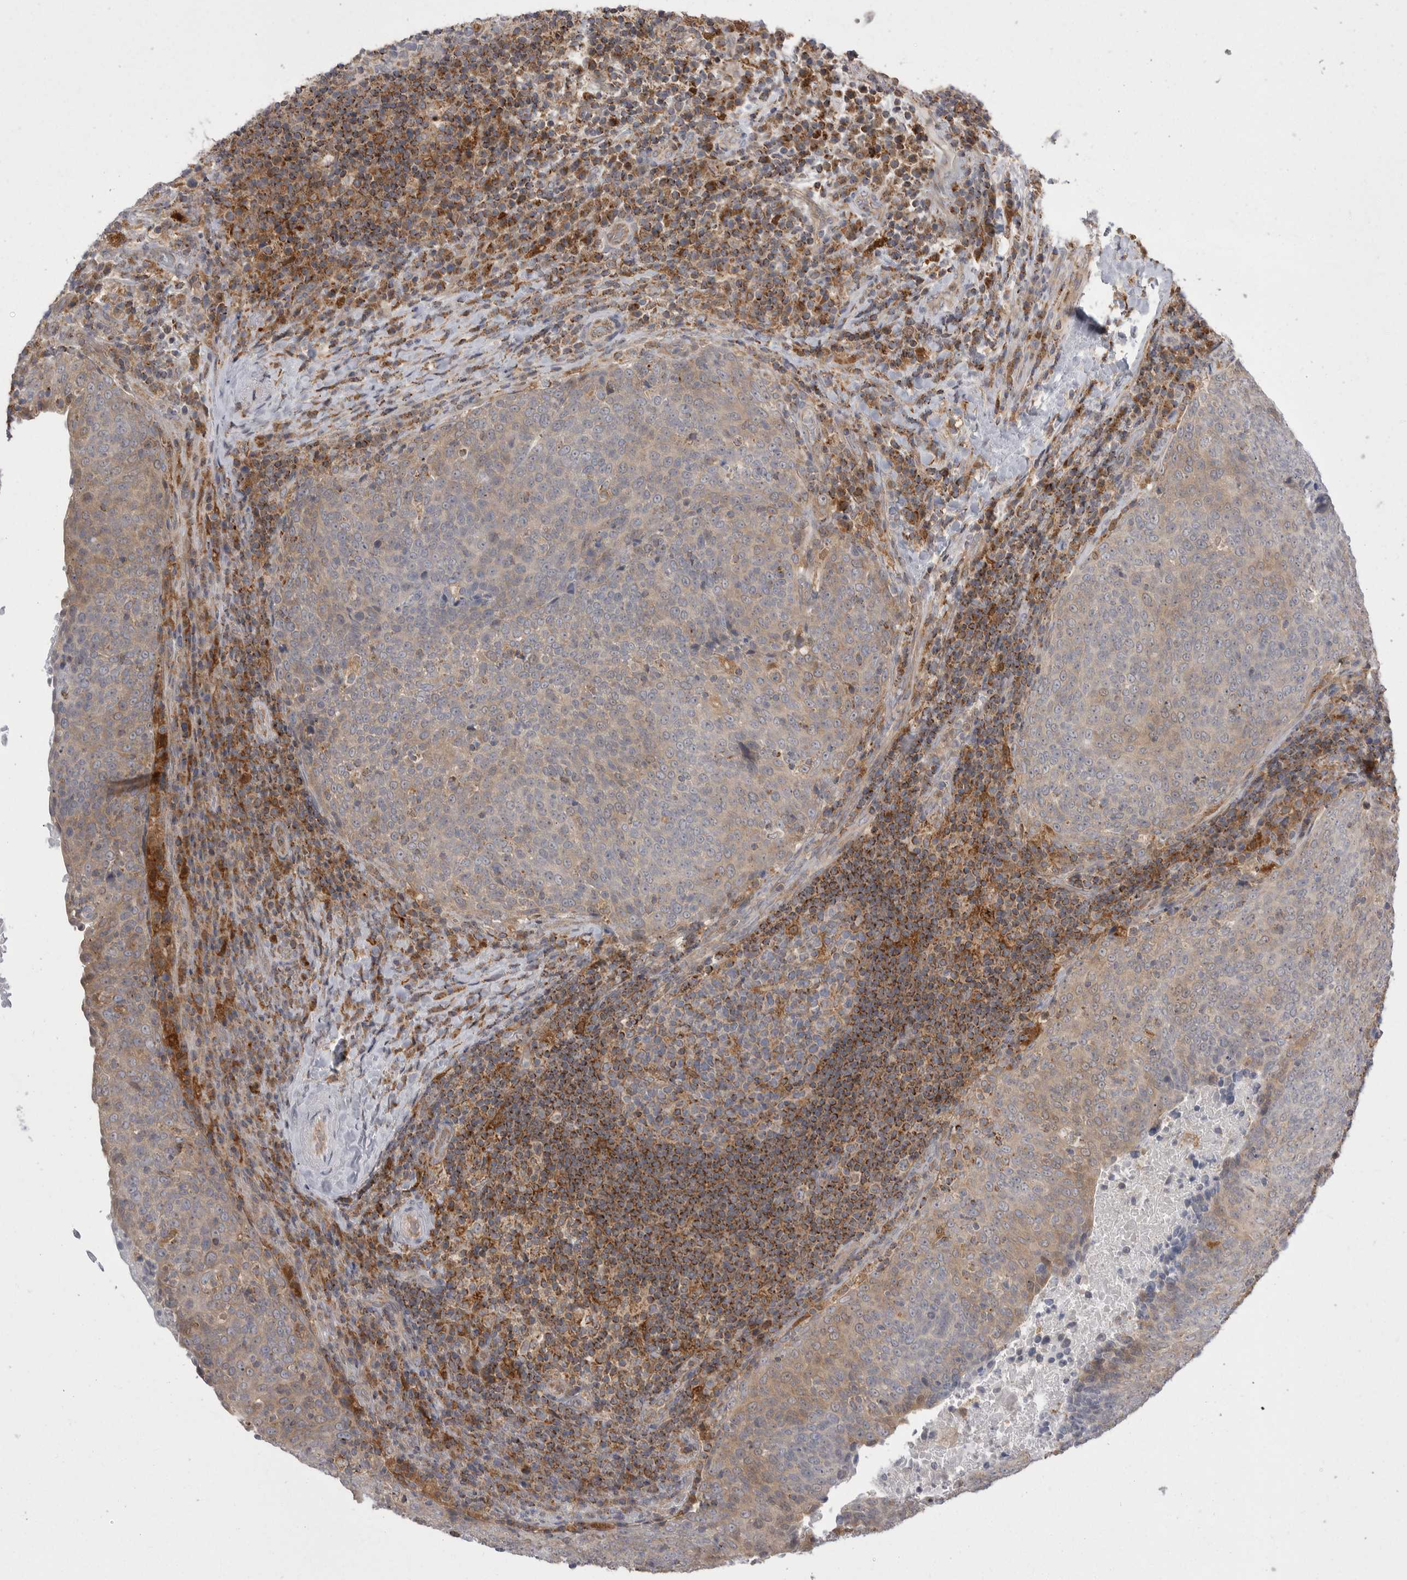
{"staining": {"intensity": "moderate", "quantity": "25%-75%", "location": "cytoplasmic/membranous"}, "tissue": "head and neck cancer", "cell_type": "Tumor cells", "image_type": "cancer", "snomed": [{"axis": "morphology", "description": "Squamous cell carcinoma, NOS"}, {"axis": "morphology", "description": "Squamous cell carcinoma, metastatic, NOS"}, {"axis": "topography", "description": "Lymph node"}, {"axis": "topography", "description": "Head-Neck"}], "caption": "Moderate cytoplasmic/membranous staining for a protein is appreciated in approximately 25%-75% of tumor cells of head and neck cancer using immunohistochemistry (IHC).", "gene": "KYAT3", "patient": {"sex": "male", "age": 62}}